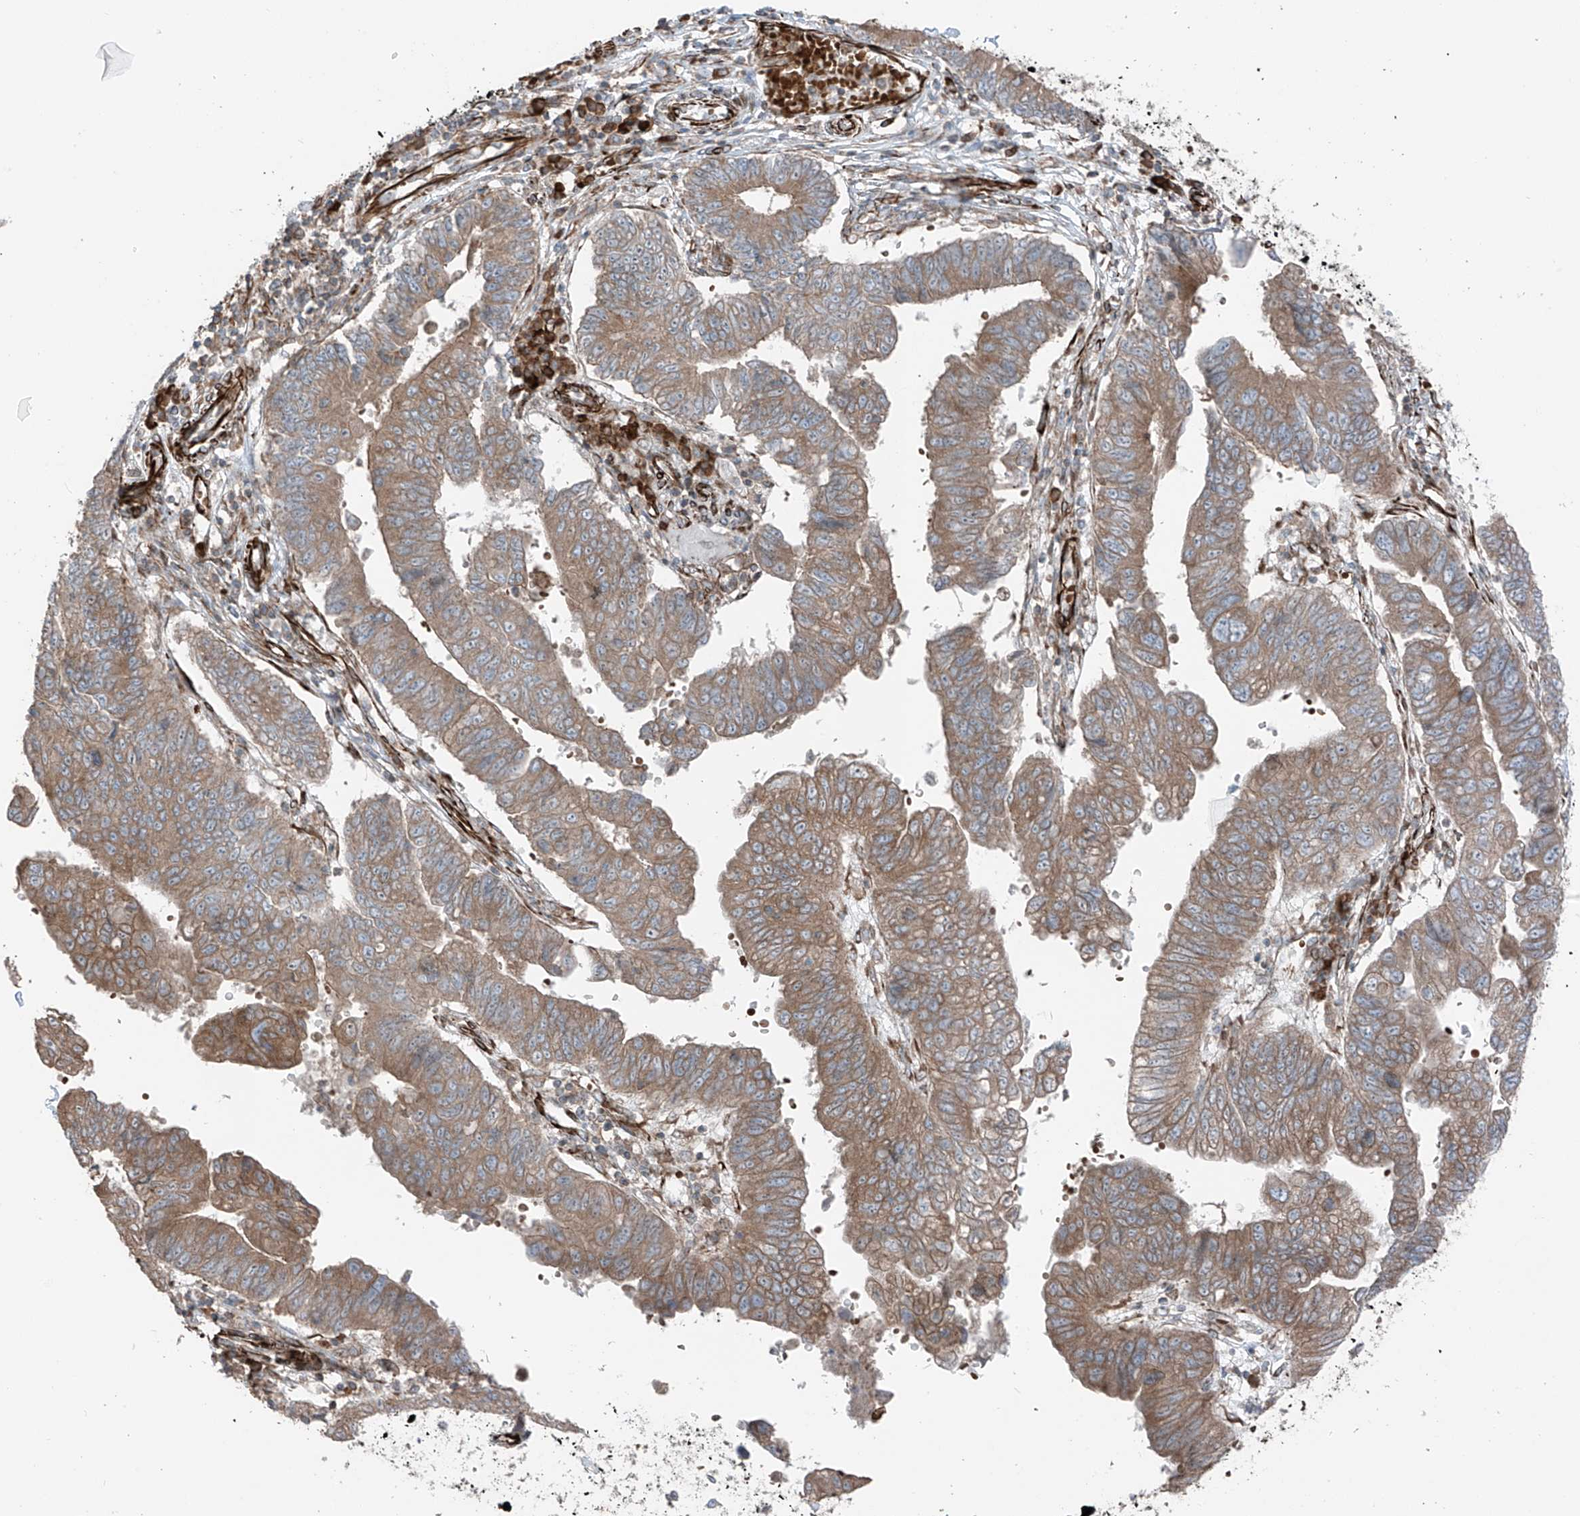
{"staining": {"intensity": "moderate", "quantity": ">75%", "location": "cytoplasmic/membranous"}, "tissue": "stomach cancer", "cell_type": "Tumor cells", "image_type": "cancer", "snomed": [{"axis": "morphology", "description": "Adenocarcinoma, NOS"}, {"axis": "topography", "description": "Stomach"}], "caption": "Human stomach cancer (adenocarcinoma) stained with a protein marker displays moderate staining in tumor cells.", "gene": "ERLEC1", "patient": {"sex": "male", "age": 59}}